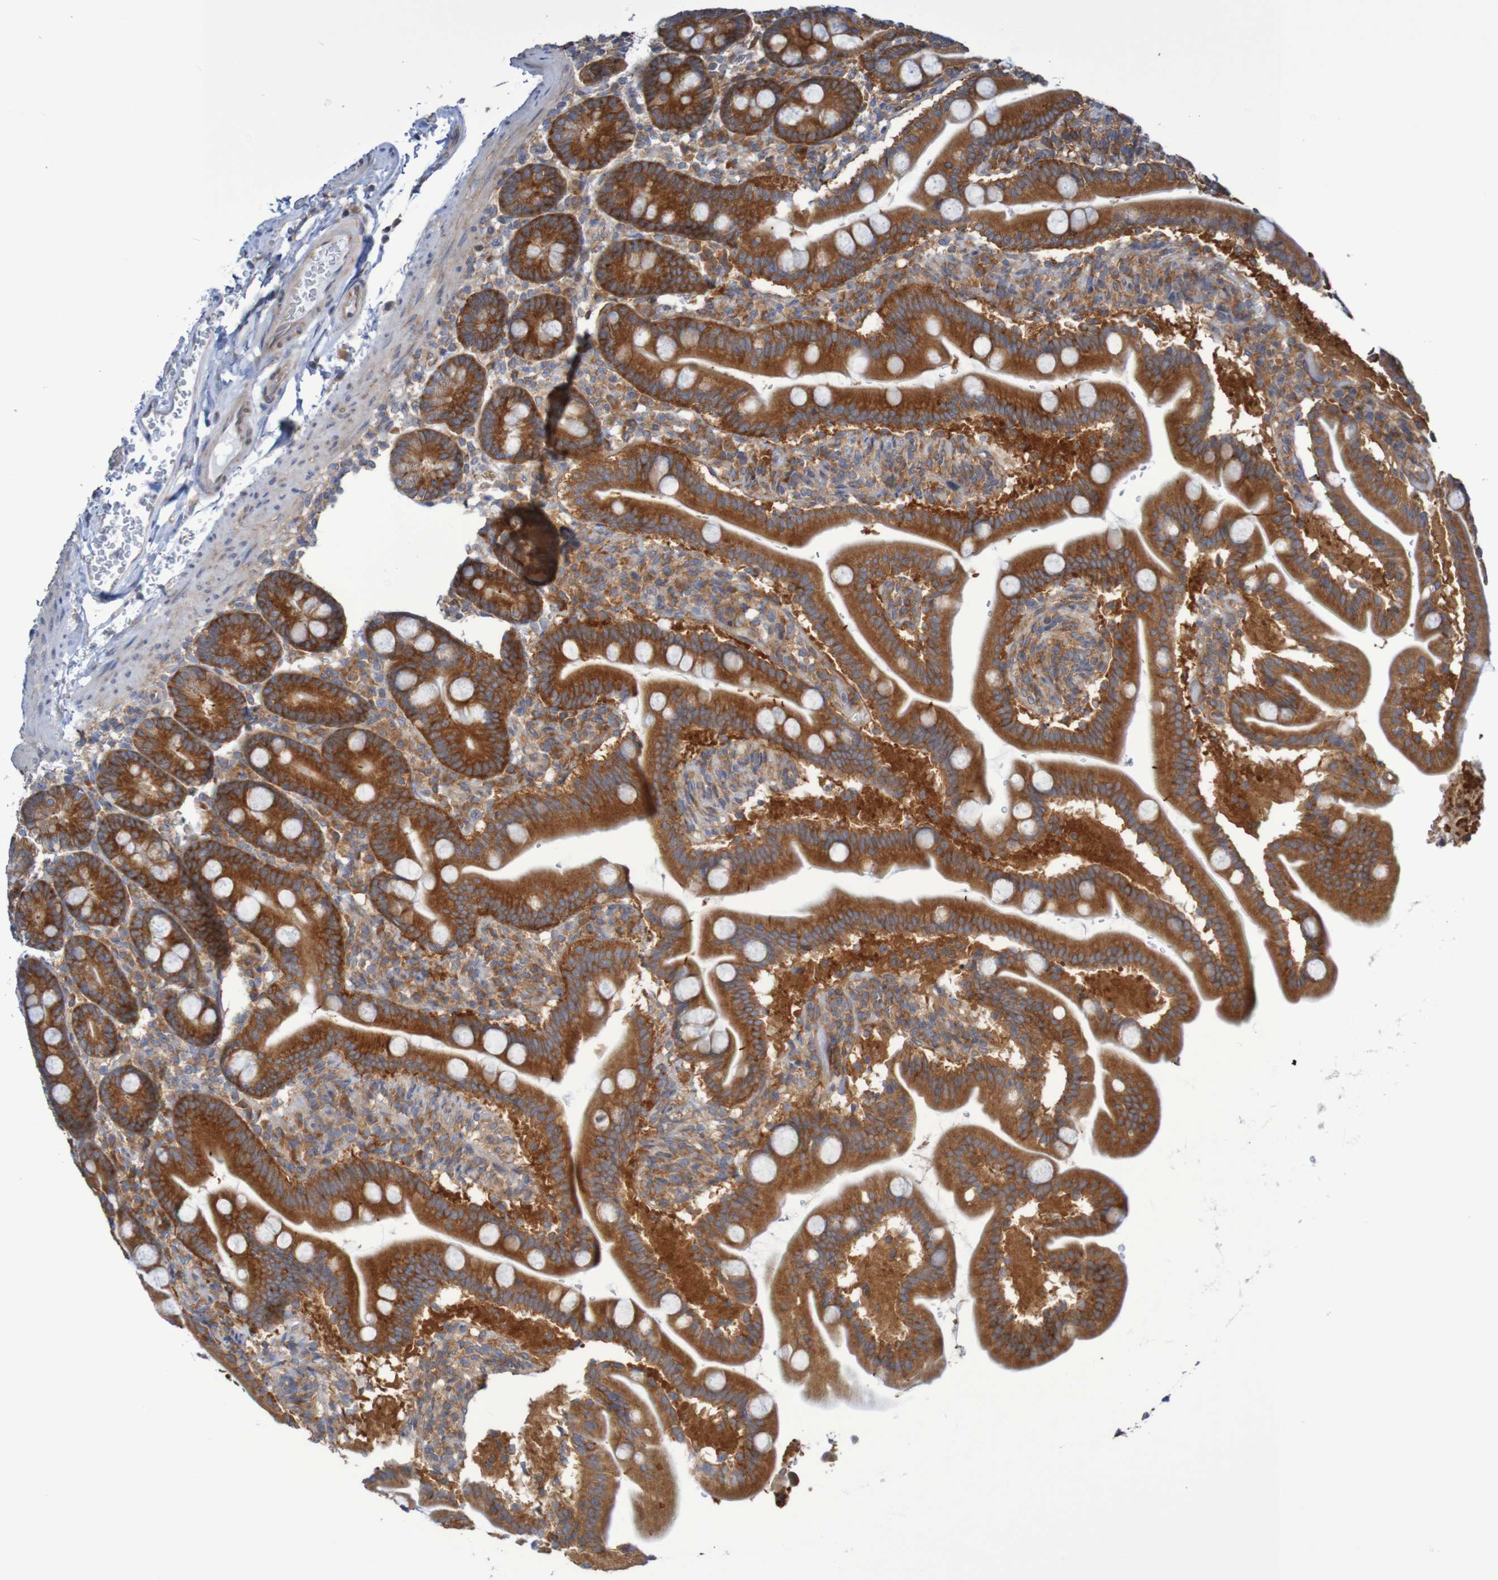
{"staining": {"intensity": "strong", "quantity": ">75%", "location": "cytoplasmic/membranous"}, "tissue": "duodenum", "cell_type": "Glandular cells", "image_type": "normal", "snomed": [{"axis": "morphology", "description": "Normal tissue, NOS"}, {"axis": "topography", "description": "Duodenum"}], "caption": "An image of human duodenum stained for a protein reveals strong cytoplasmic/membranous brown staining in glandular cells.", "gene": "LRRC47", "patient": {"sex": "male", "age": 54}}